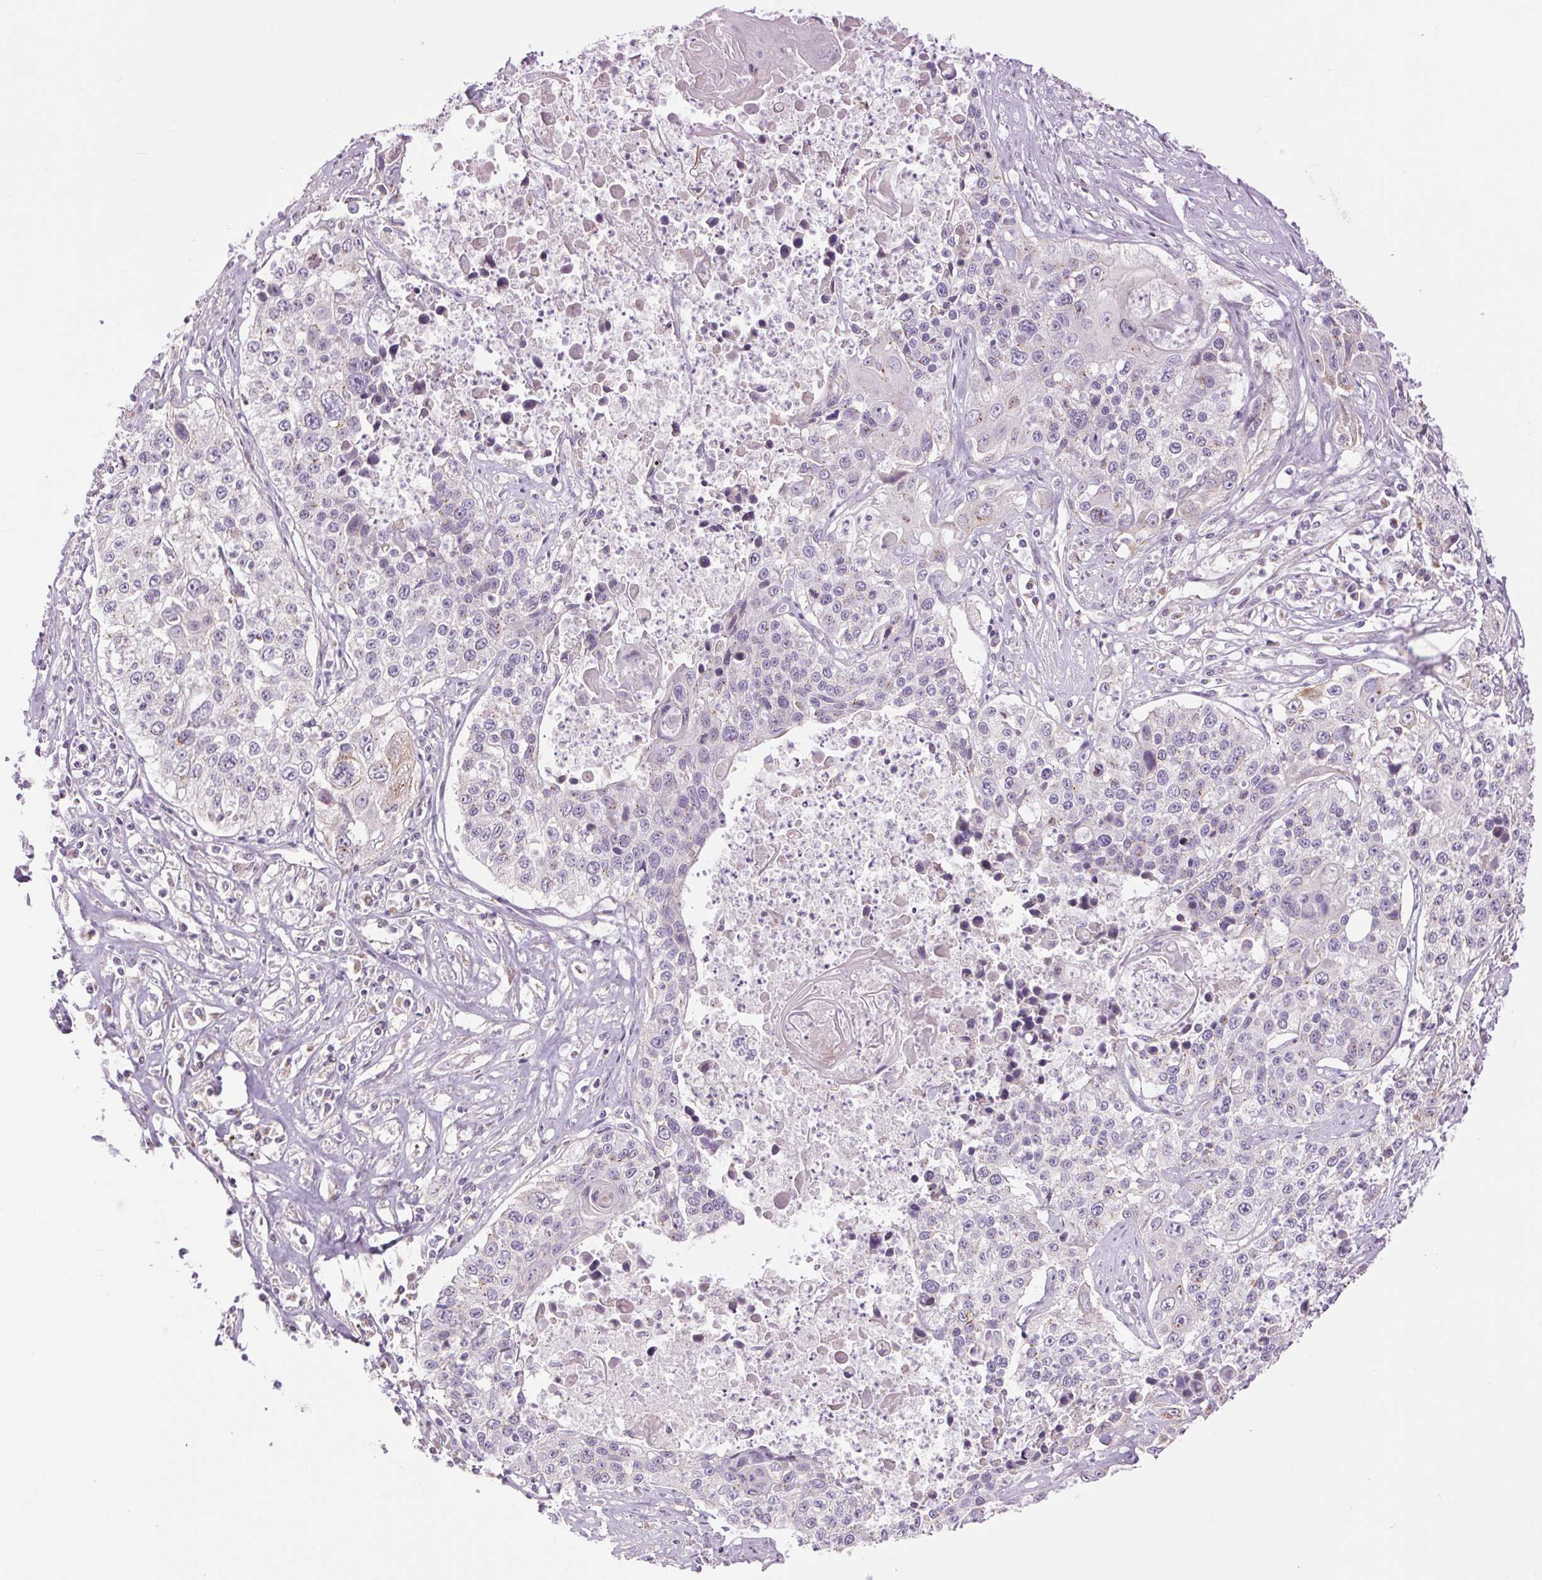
{"staining": {"intensity": "negative", "quantity": "none", "location": "none"}, "tissue": "lung cancer", "cell_type": "Tumor cells", "image_type": "cancer", "snomed": [{"axis": "morphology", "description": "Squamous cell carcinoma, NOS"}, {"axis": "morphology", "description": "Squamous cell carcinoma, metastatic, NOS"}, {"axis": "topography", "description": "Lung"}, {"axis": "topography", "description": "Pleura, NOS"}], "caption": "An immunohistochemistry photomicrograph of squamous cell carcinoma (lung) is shown. There is no staining in tumor cells of squamous cell carcinoma (lung).", "gene": "CTNNA3", "patient": {"sex": "male", "age": 72}}